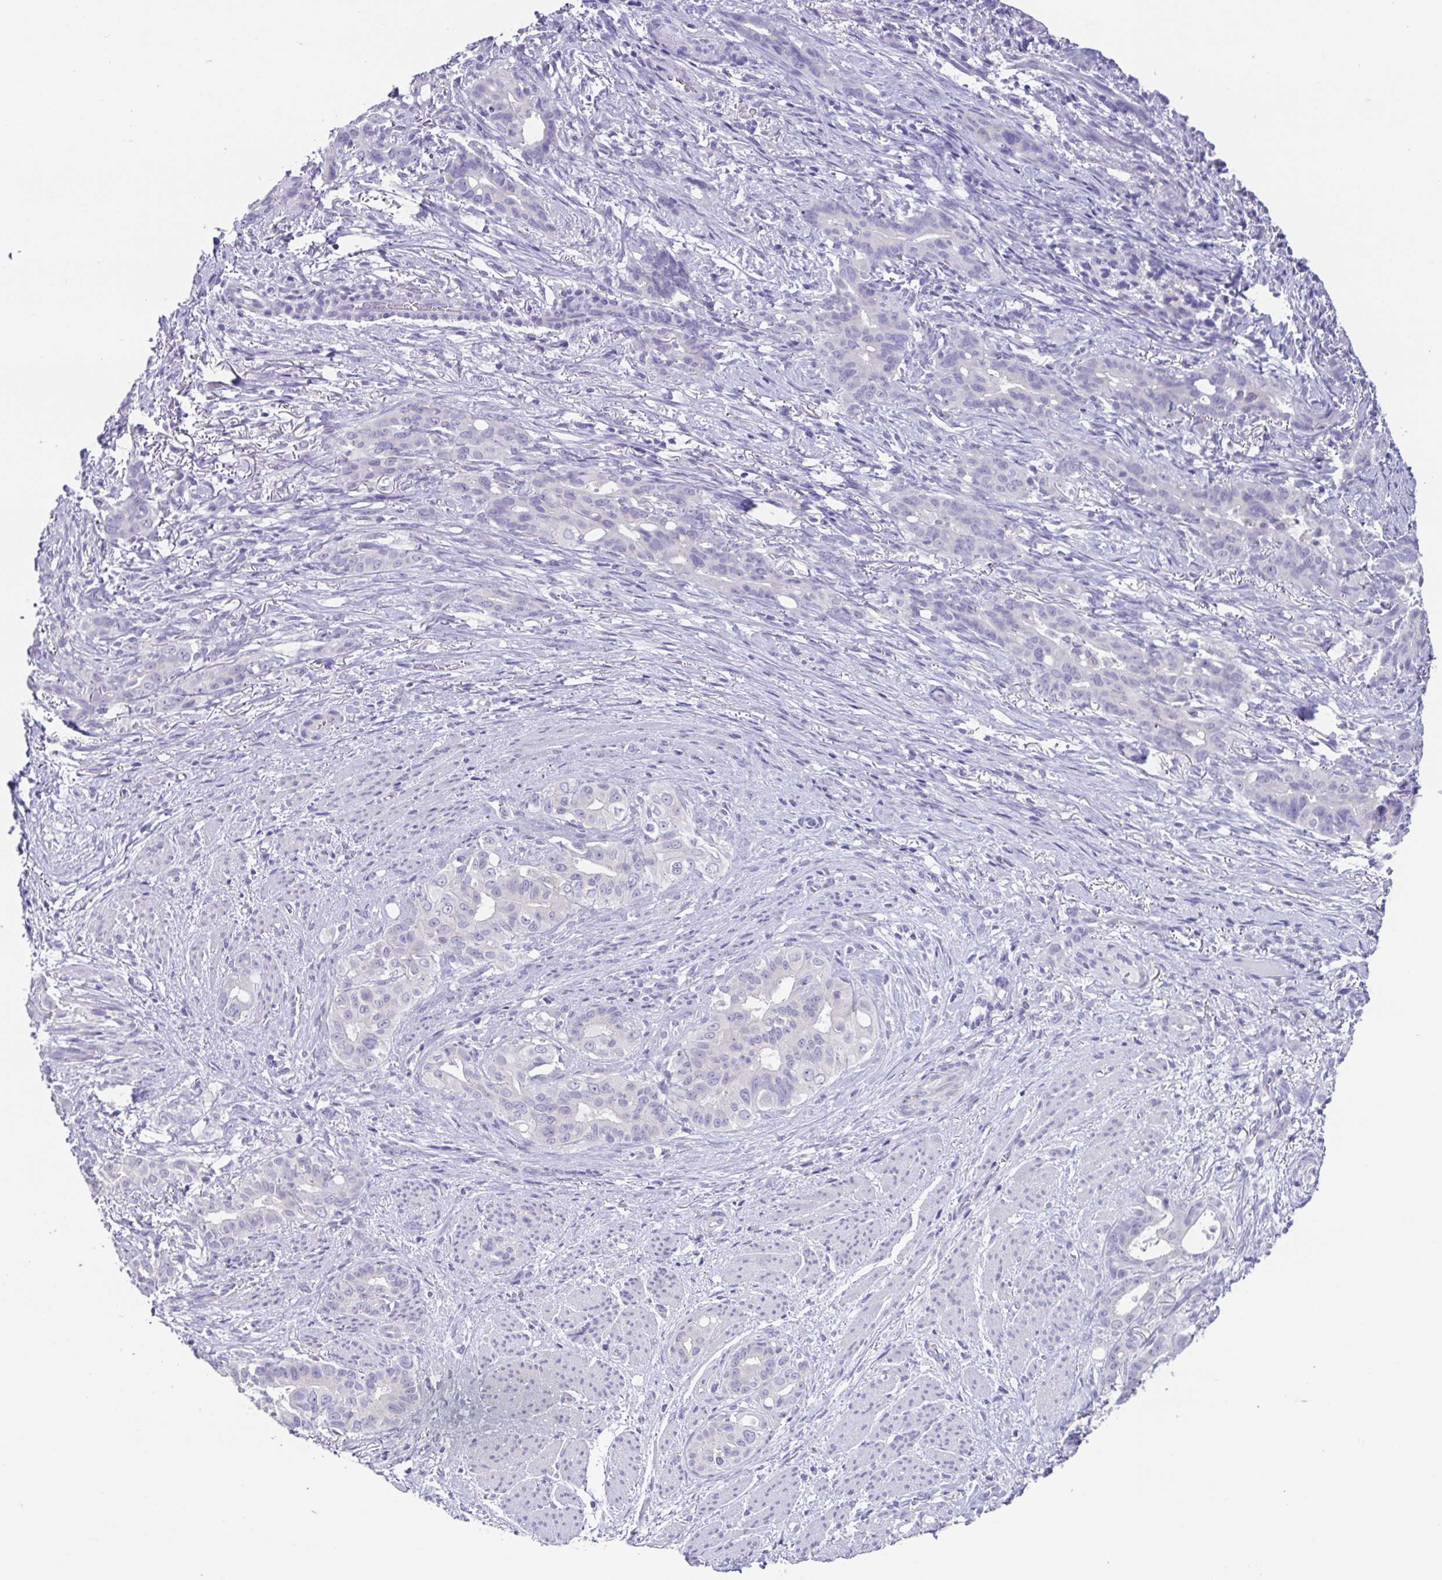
{"staining": {"intensity": "negative", "quantity": "none", "location": "none"}, "tissue": "stomach cancer", "cell_type": "Tumor cells", "image_type": "cancer", "snomed": [{"axis": "morphology", "description": "Normal tissue, NOS"}, {"axis": "morphology", "description": "Adenocarcinoma, NOS"}, {"axis": "topography", "description": "Esophagus"}, {"axis": "topography", "description": "Stomach, upper"}], "caption": "Histopathology image shows no protein staining in tumor cells of stomach cancer tissue.", "gene": "RDH11", "patient": {"sex": "male", "age": 62}}